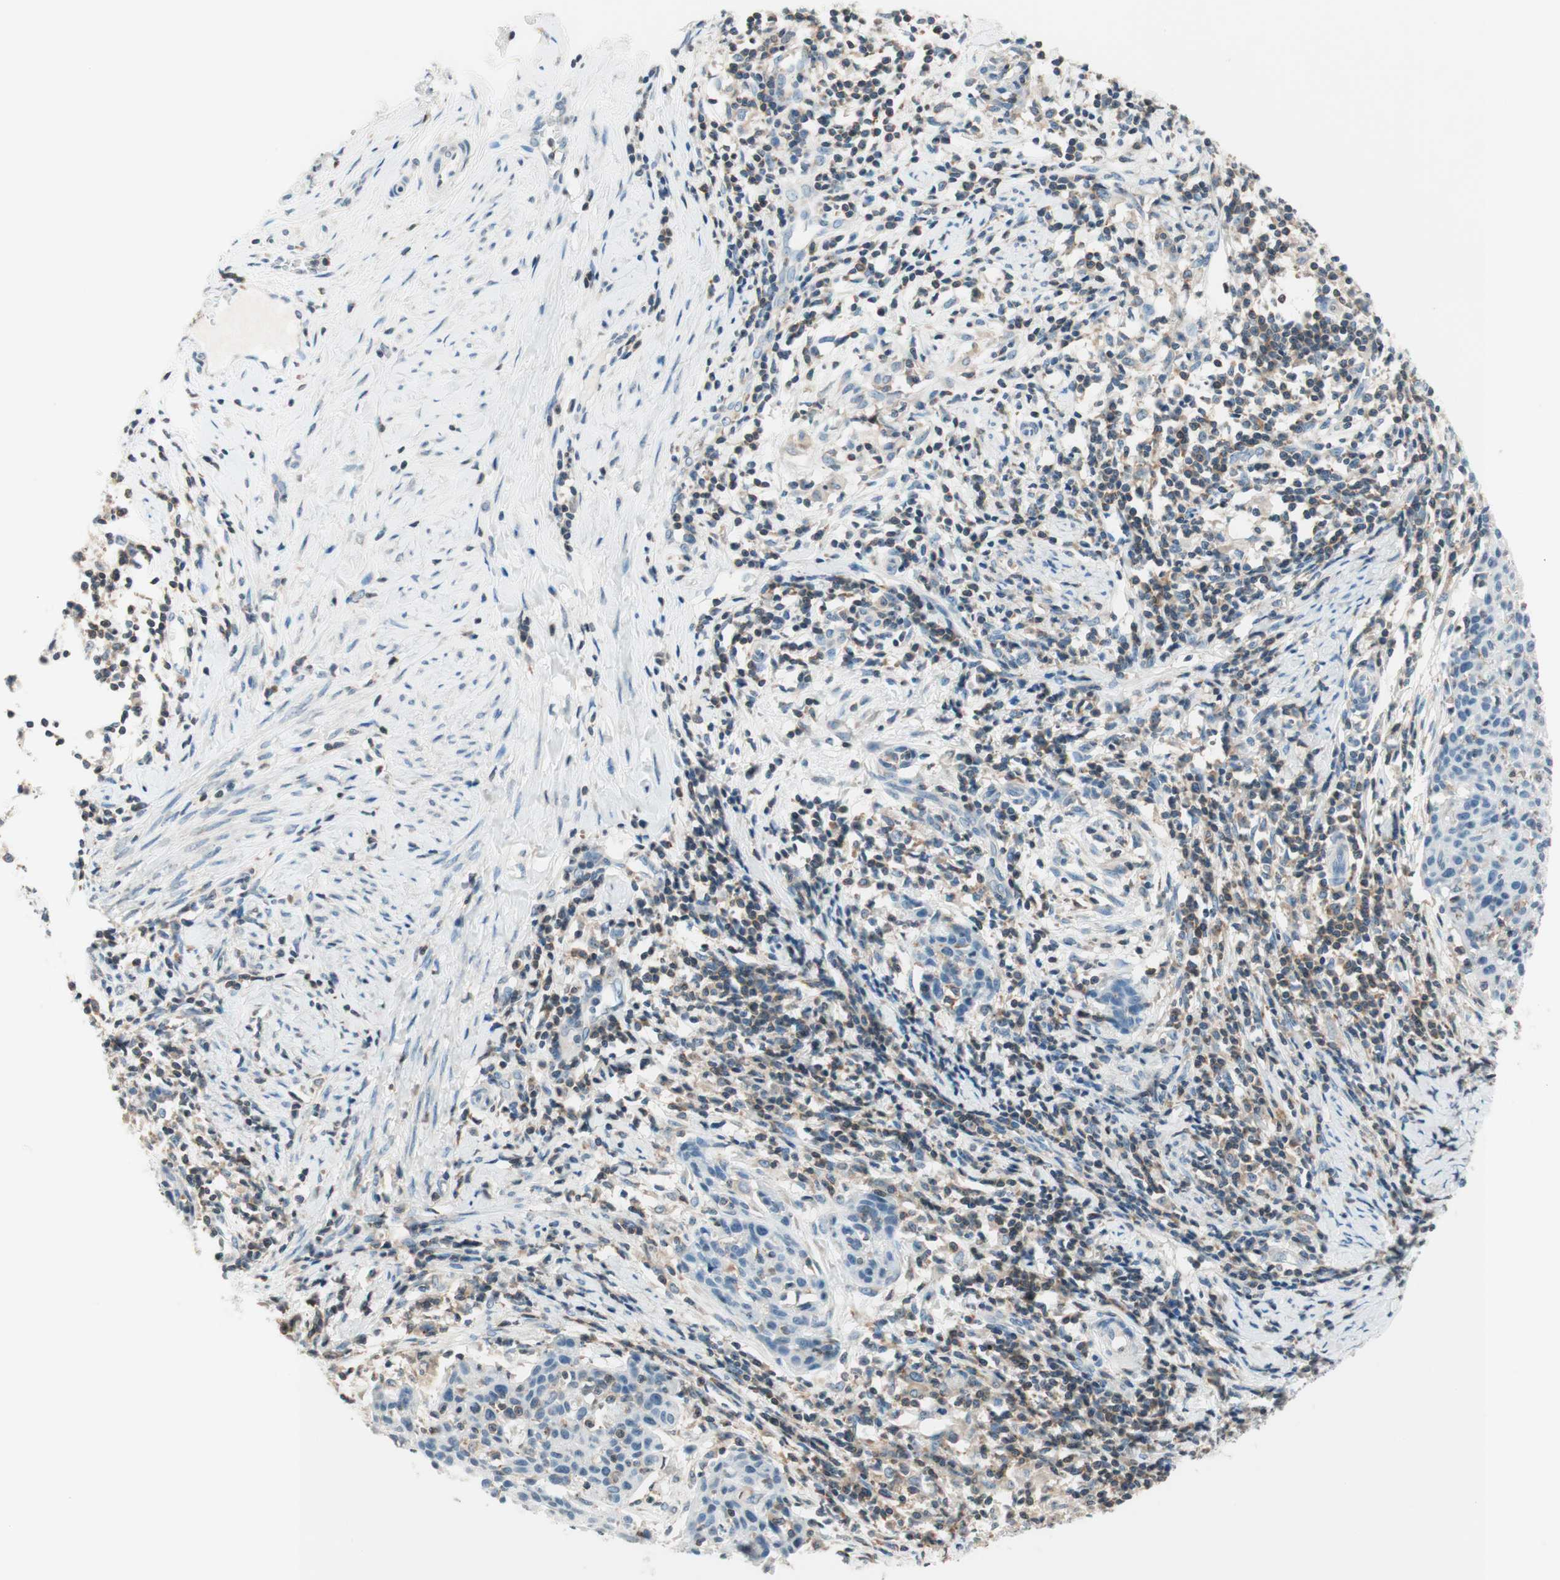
{"staining": {"intensity": "negative", "quantity": "none", "location": "none"}, "tissue": "cervical cancer", "cell_type": "Tumor cells", "image_type": "cancer", "snomed": [{"axis": "morphology", "description": "Squamous cell carcinoma, NOS"}, {"axis": "topography", "description": "Cervix"}], "caption": "Photomicrograph shows no significant protein expression in tumor cells of cervical cancer. Nuclei are stained in blue.", "gene": "WIPF1", "patient": {"sex": "female", "age": 38}}